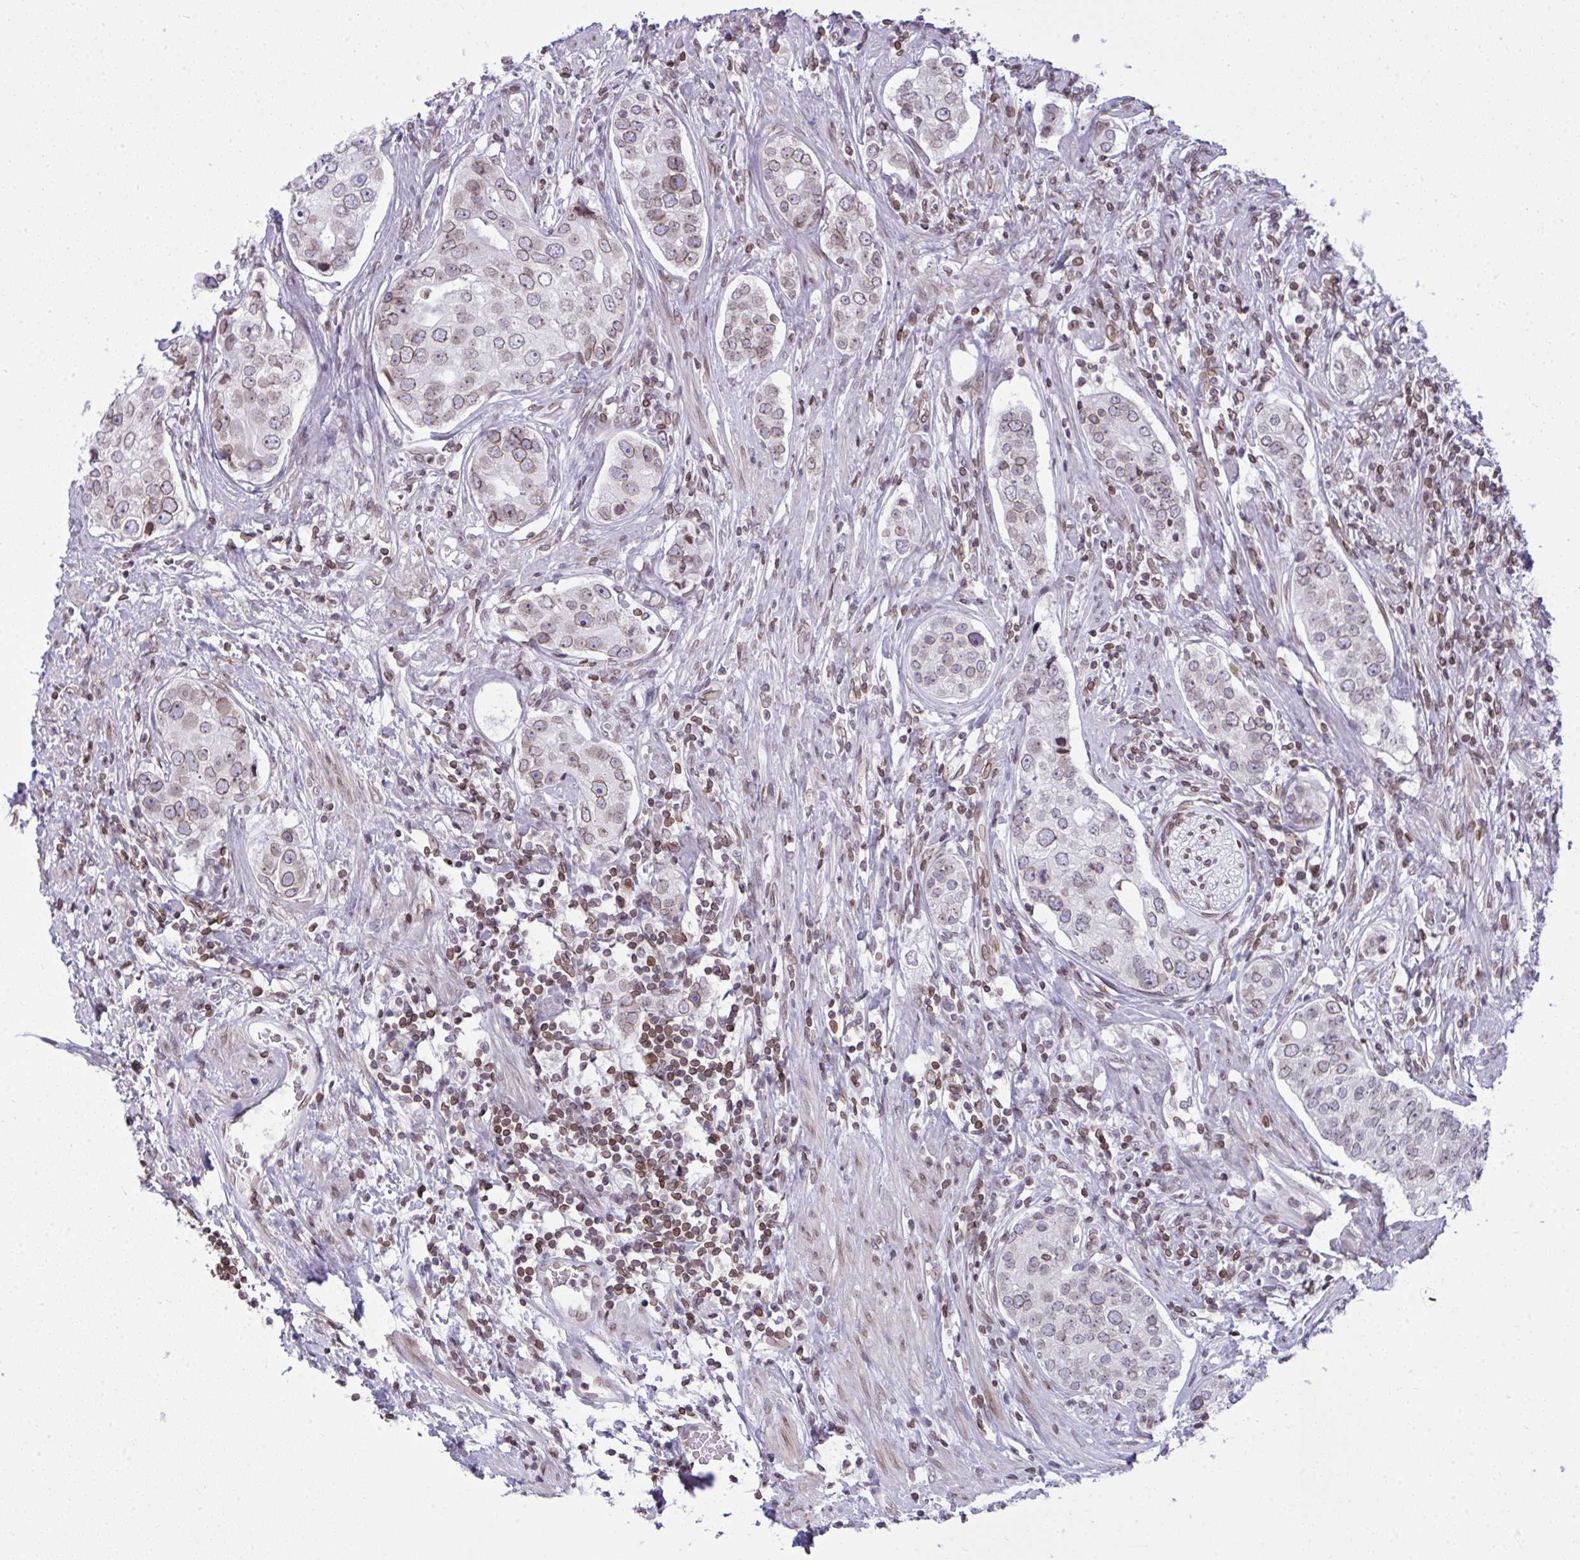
{"staining": {"intensity": "weak", "quantity": ">75%", "location": "cytoplasmic/membranous,nuclear"}, "tissue": "prostate cancer", "cell_type": "Tumor cells", "image_type": "cancer", "snomed": [{"axis": "morphology", "description": "Adenocarcinoma, High grade"}, {"axis": "topography", "description": "Prostate"}], "caption": "This image displays immunohistochemistry staining of prostate cancer (adenocarcinoma (high-grade)), with low weak cytoplasmic/membranous and nuclear positivity in about >75% of tumor cells.", "gene": "LMNB2", "patient": {"sex": "male", "age": 60}}